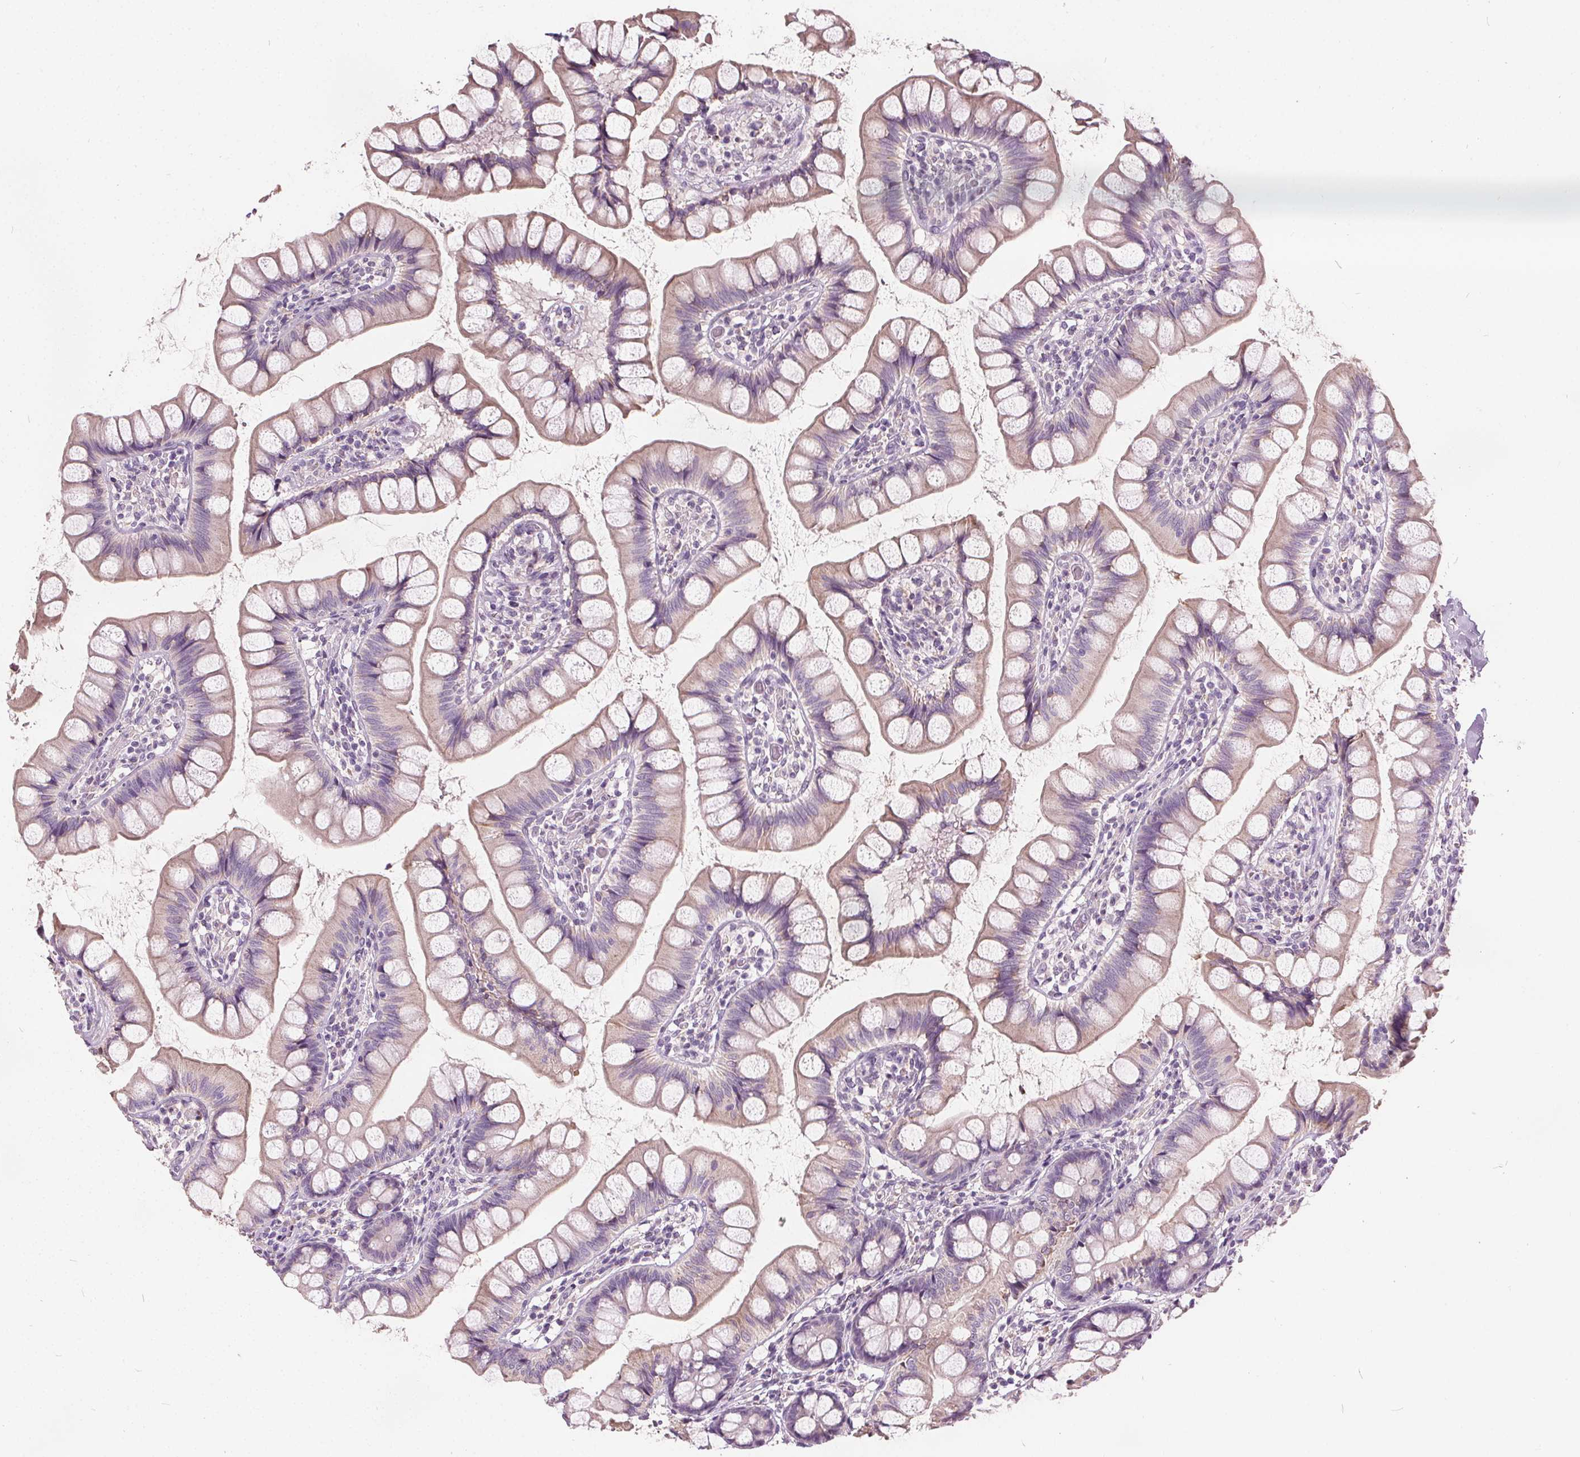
{"staining": {"intensity": "moderate", "quantity": "25%-75%", "location": "cytoplasmic/membranous"}, "tissue": "small intestine", "cell_type": "Glandular cells", "image_type": "normal", "snomed": [{"axis": "morphology", "description": "Normal tissue, NOS"}, {"axis": "topography", "description": "Small intestine"}], "caption": "Normal small intestine was stained to show a protein in brown. There is medium levels of moderate cytoplasmic/membranous staining in about 25%-75% of glandular cells.", "gene": "ACOX2", "patient": {"sex": "male", "age": 70}}